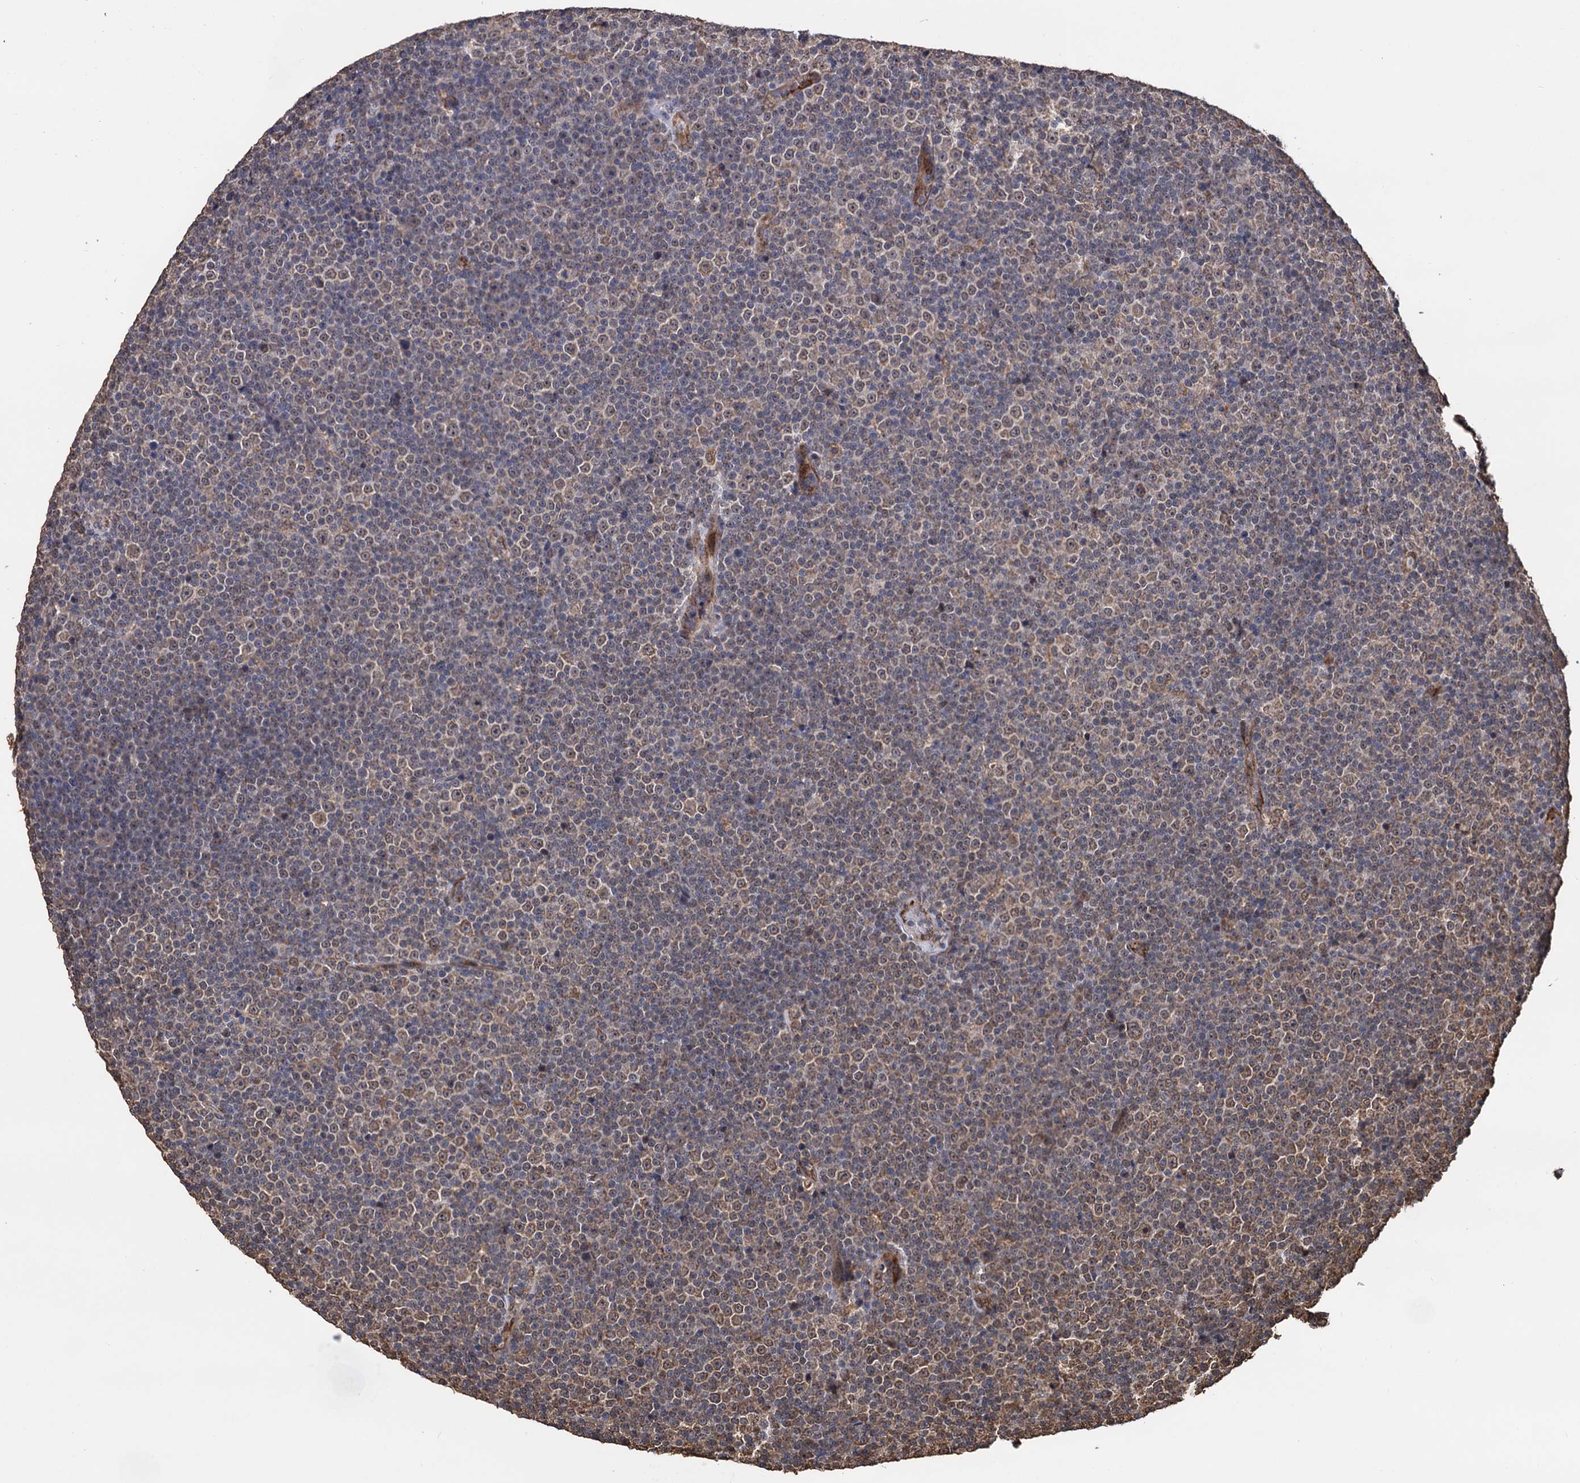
{"staining": {"intensity": "moderate", "quantity": "25%-75%", "location": "cytoplasmic/membranous"}, "tissue": "lymphoma", "cell_type": "Tumor cells", "image_type": "cancer", "snomed": [{"axis": "morphology", "description": "Malignant lymphoma, non-Hodgkin's type, Low grade"}, {"axis": "topography", "description": "Lymph node"}], "caption": "Immunohistochemical staining of low-grade malignant lymphoma, non-Hodgkin's type reveals moderate cytoplasmic/membranous protein staining in approximately 25%-75% of tumor cells. Nuclei are stained in blue.", "gene": "TBC1D12", "patient": {"sex": "female", "age": 67}}